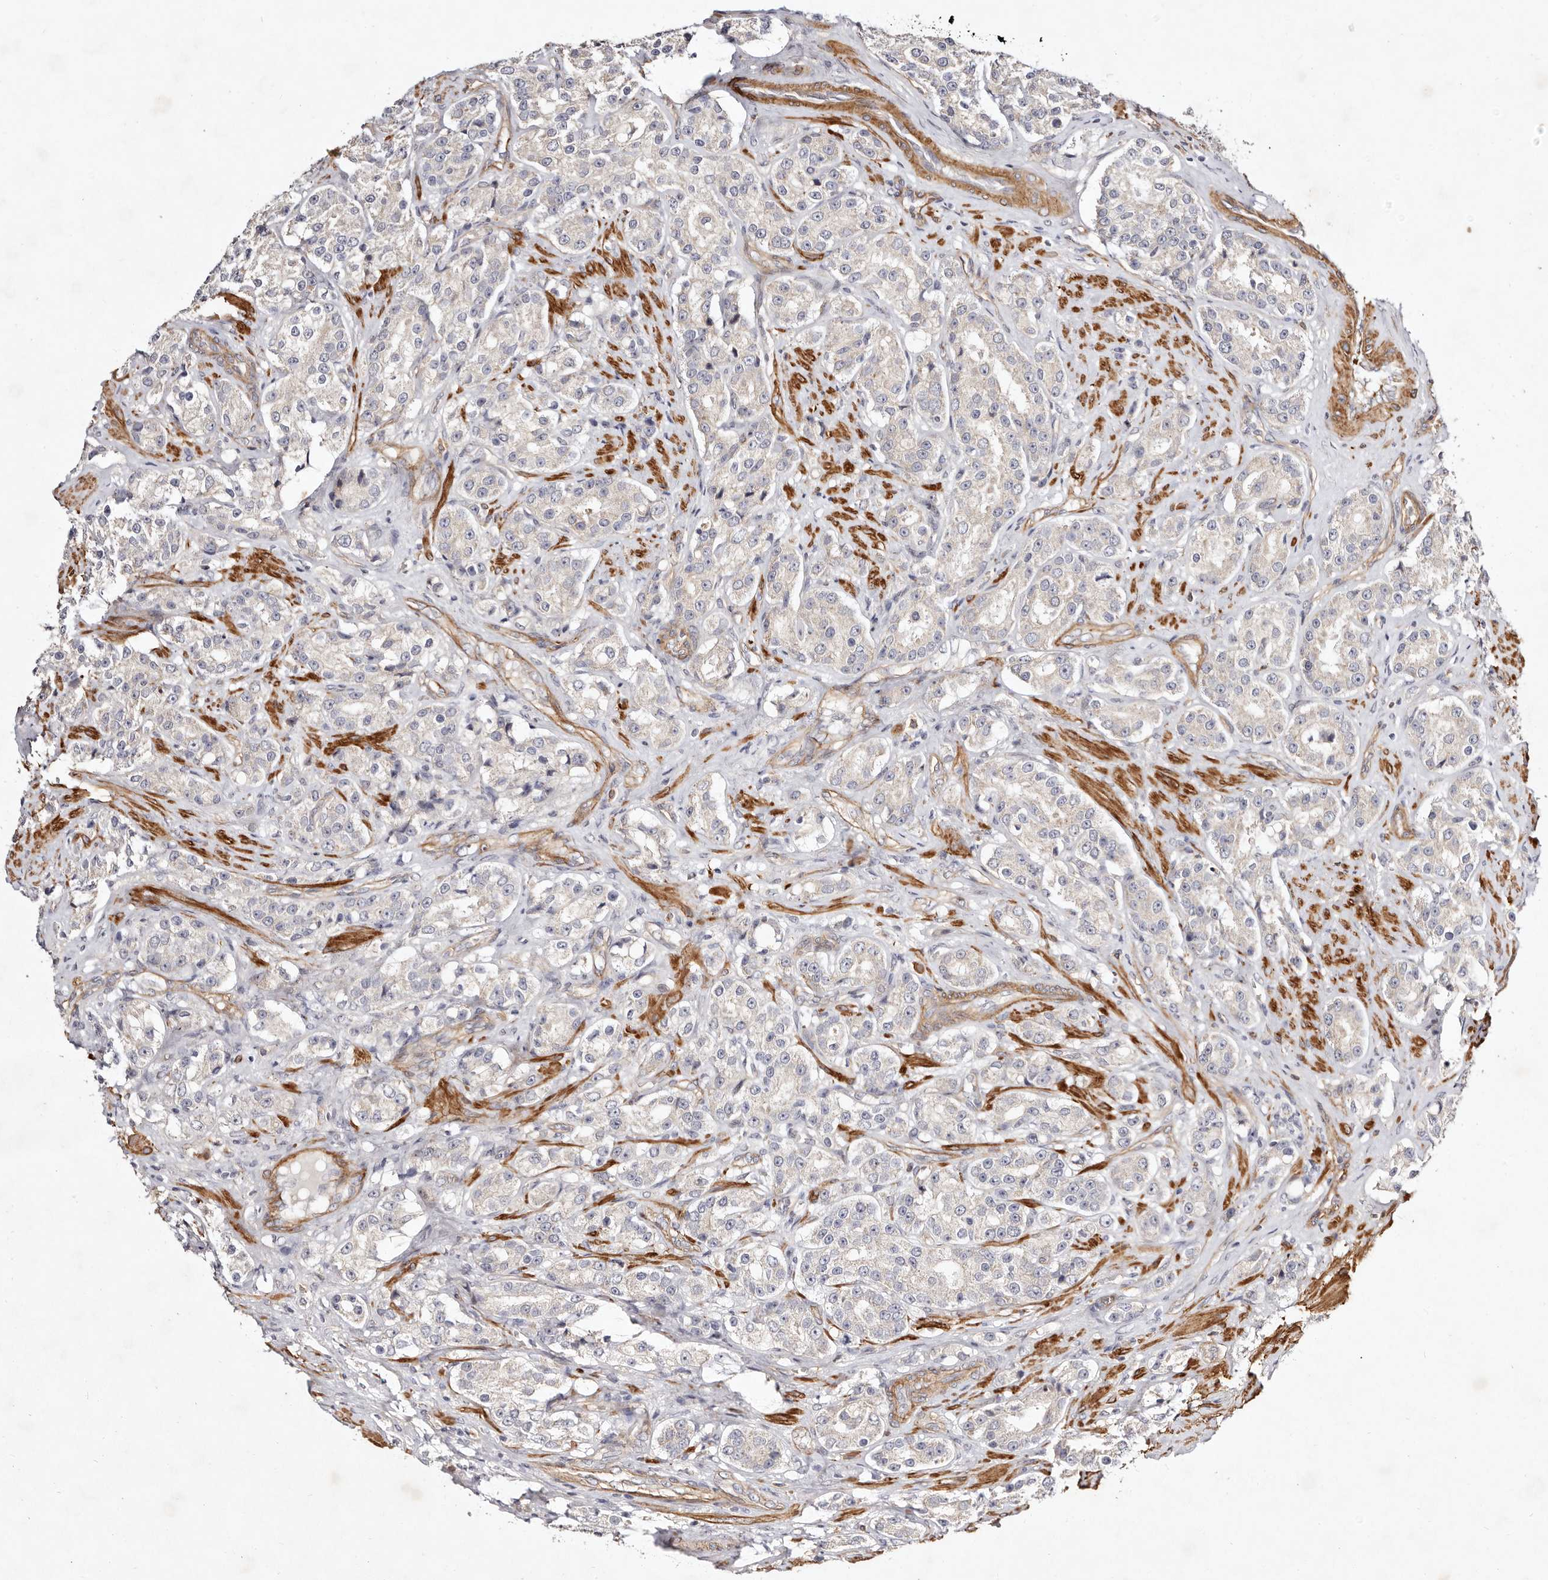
{"staining": {"intensity": "negative", "quantity": "none", "location": "none"}, "tissue": "prostate cancer", "cell_type": "Tumor cells", "image_type": "cancer", "snomed": [{"axis": "morphology", "description": "Adenocarcinoma, High grade"}, {"axis": "topography", "description": "Prostate"}], "caption": "Protein analysis of high-grade adenocarcinoma (prostate) demonstrates no significant positivity in tumor cells.", "gene": "MTMR11", "patient": {"sex": "male", "age": 60}}